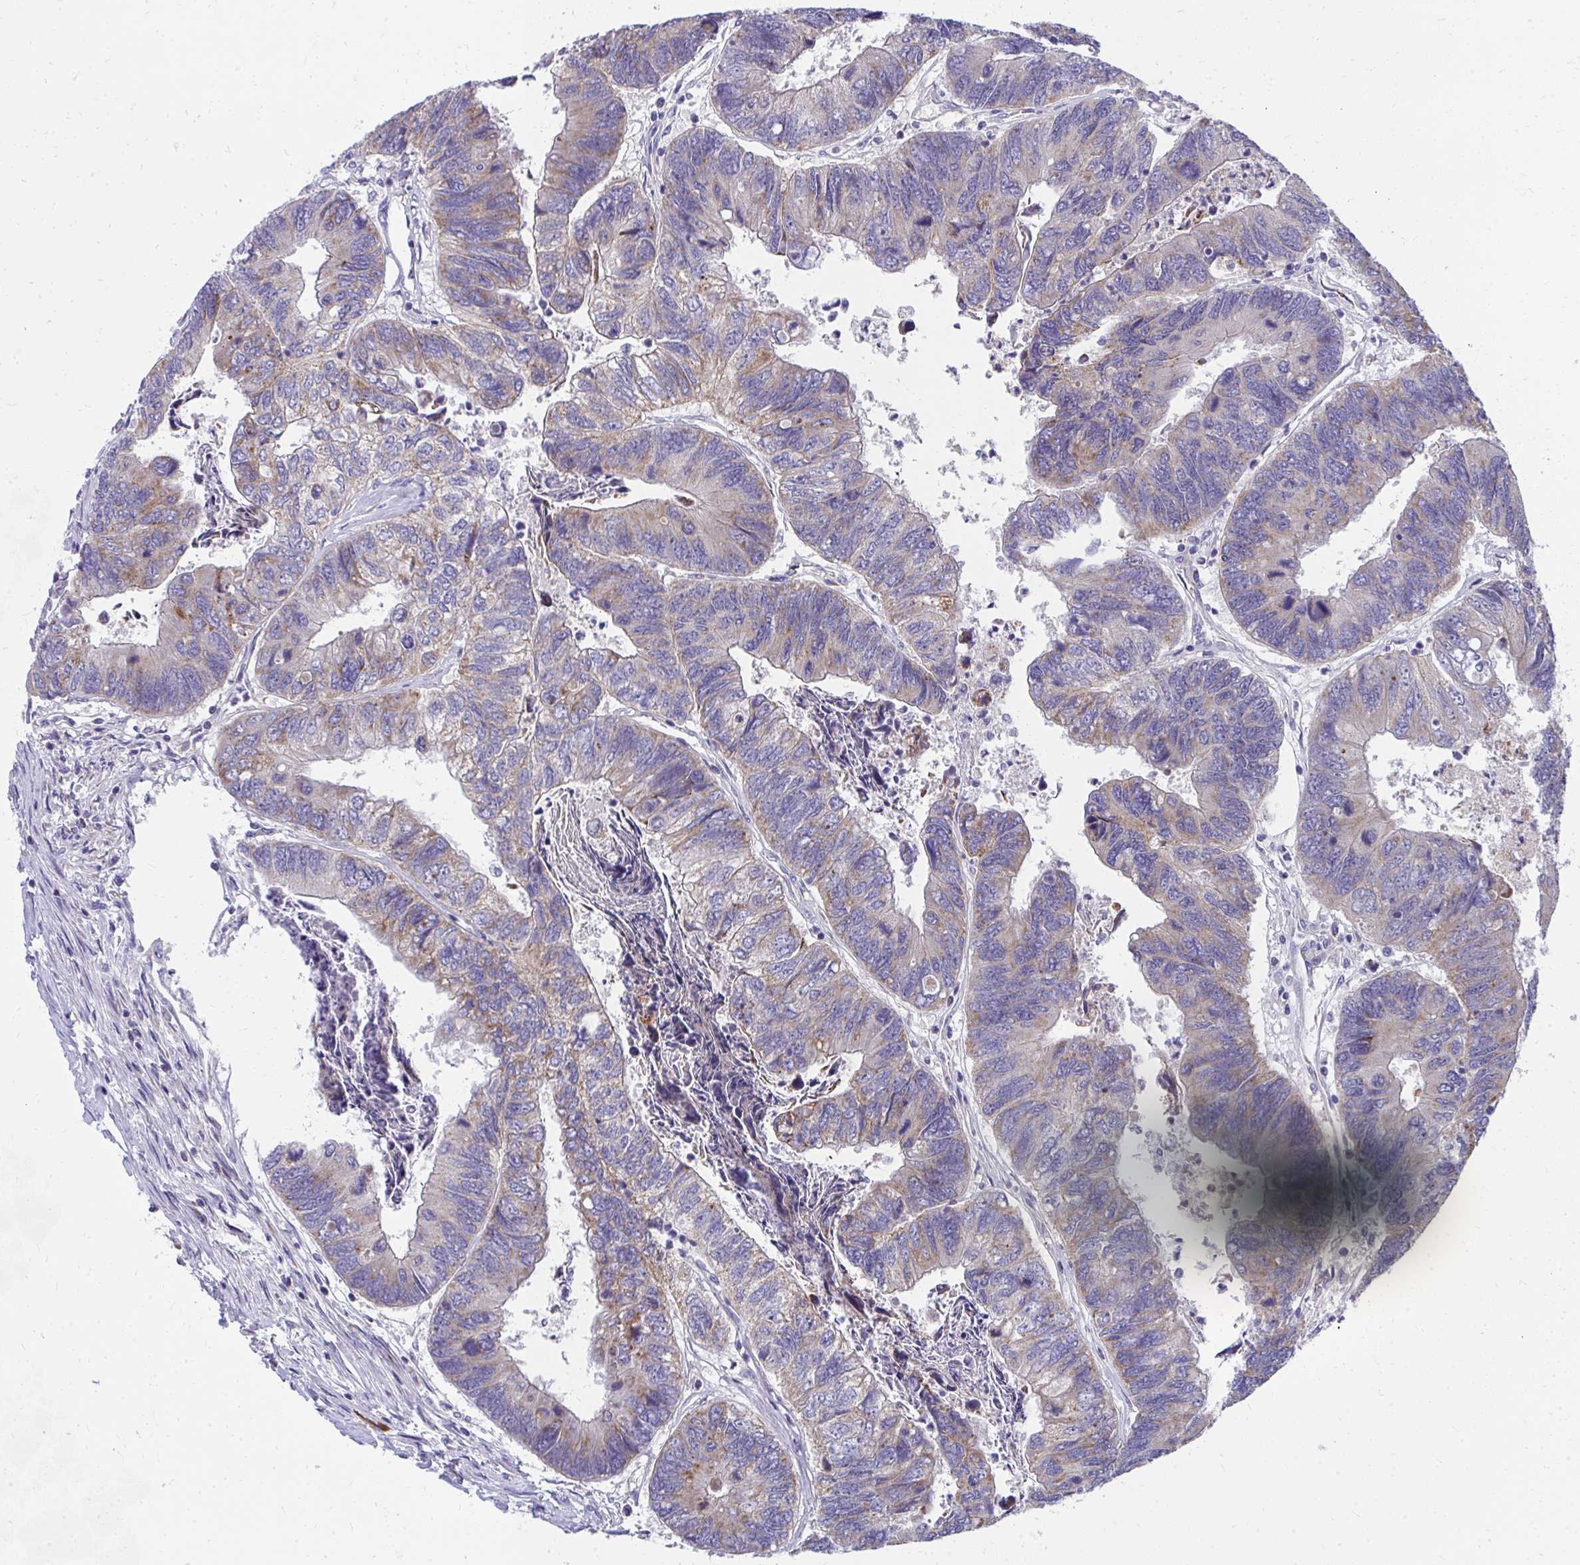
{"staining": {"intensity": "weak", "quantity": "25%-75%", "location": "cytoplasmic/membranous"}, "tissue": "colorectal cancer", "cell_type": "Tumor cells", "image_type": "cancer", "snomed": [{"axis": "morphology", "description": "Adenocarcinoma, NOS"}, {"axis": "topography", "description": "Colon"}], "caption": "There is low levels of weak cytoplasmic/membranous positivity in tumor cells of colorectal adenocarcinoma, as demonstrated by immunohistochemical staining (brown color).", "gene": "IL37", "patient": {"sex": "female", "age": 67}}